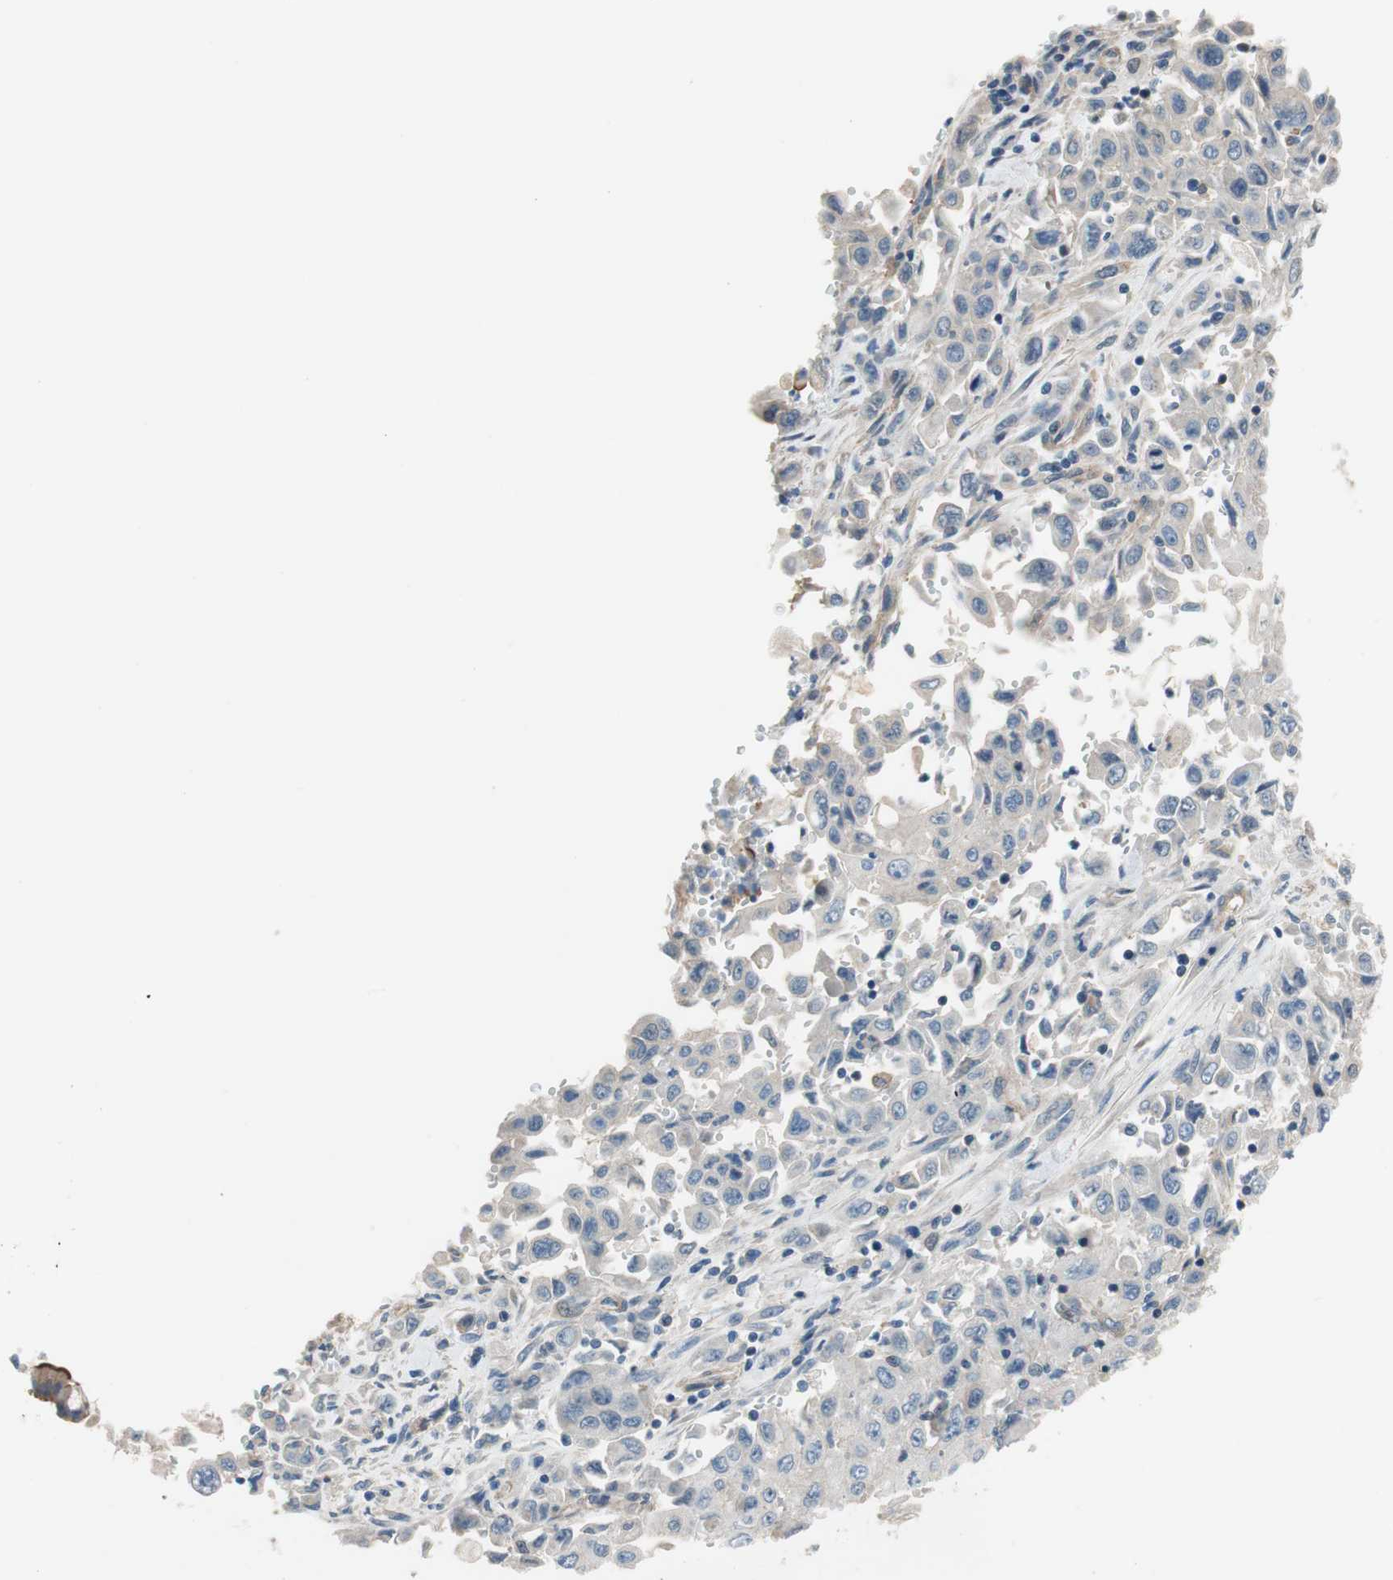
{"staining": {"intensity": "weak", "quantity": "25%-75%", "location": "cytoplasmic/membranous"}, "tissue": "pancreatic cancer", "cell_type": "Tumor cells", "image_type": "cancer", "snomed": [{"axis": "morphology", "description": "Adenocarcinoma, NOS"}, {"axis": "topography", "description": "Pancreas"}], "caption": "Tumor cells show weak cytoplasmic/membranous expression in about 25%-75% of cells in adenocarcinoma (pancreatic).", "gene": "CALML3", "patient": {"sex": "male", "age": 70}}